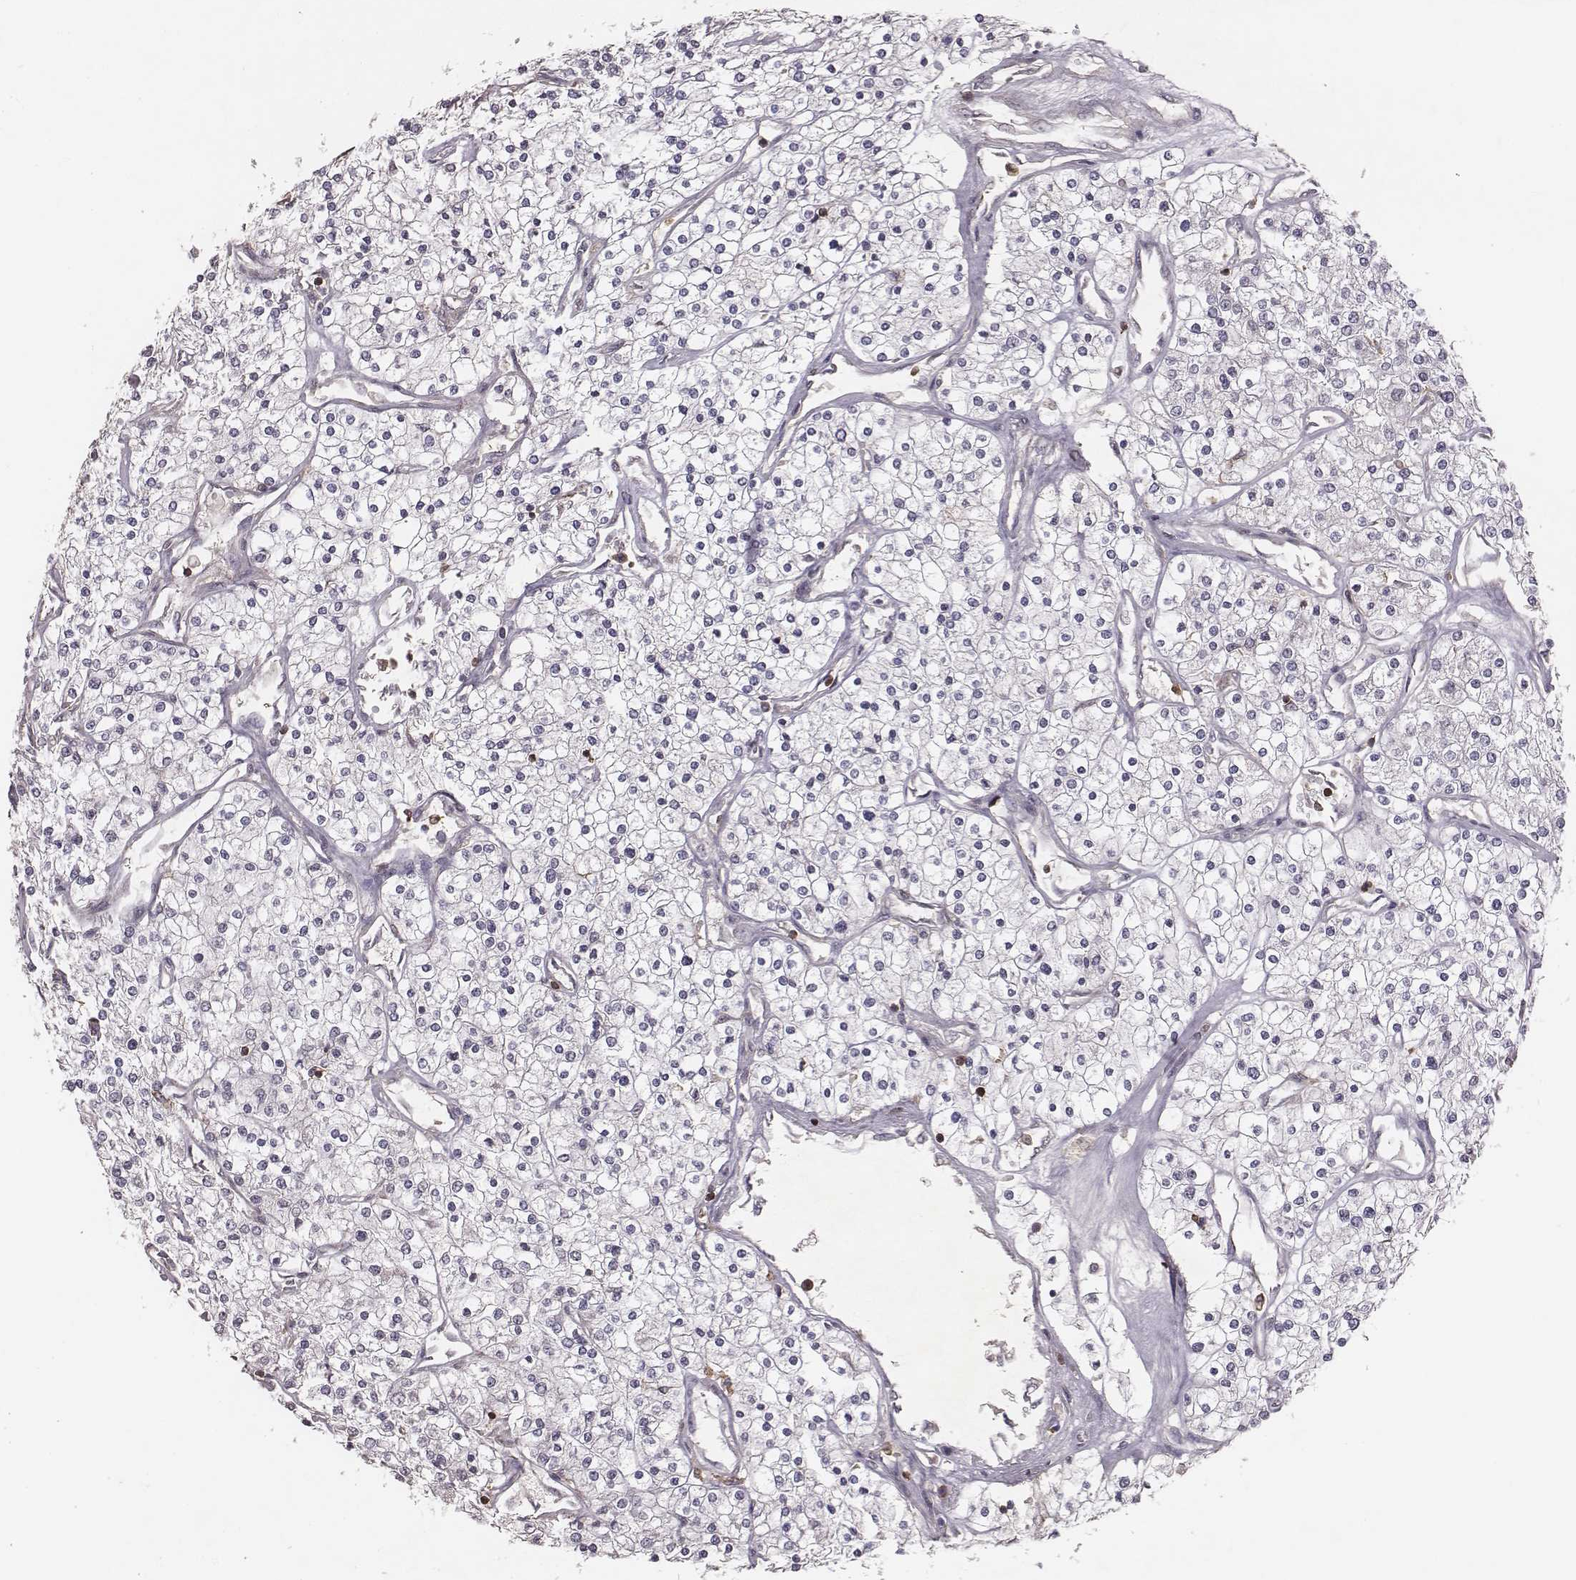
{"staining": {"intensity": "negative", "quantity": "none", "location": "none"}, "tissue": "renal cancer", "cell_type": "Tumor cells", "image_type": "cancer", "snomed": [{"axis": "morphology", "description": "Adenocarcinoma, NOS"}, {"axis": "topography", "description": "Kidney"}], "caption": "There is no significant staining in tumor cells of renal cancer.", "gene": "PILRA", "patient": {"sex": "male", "age": 80}}